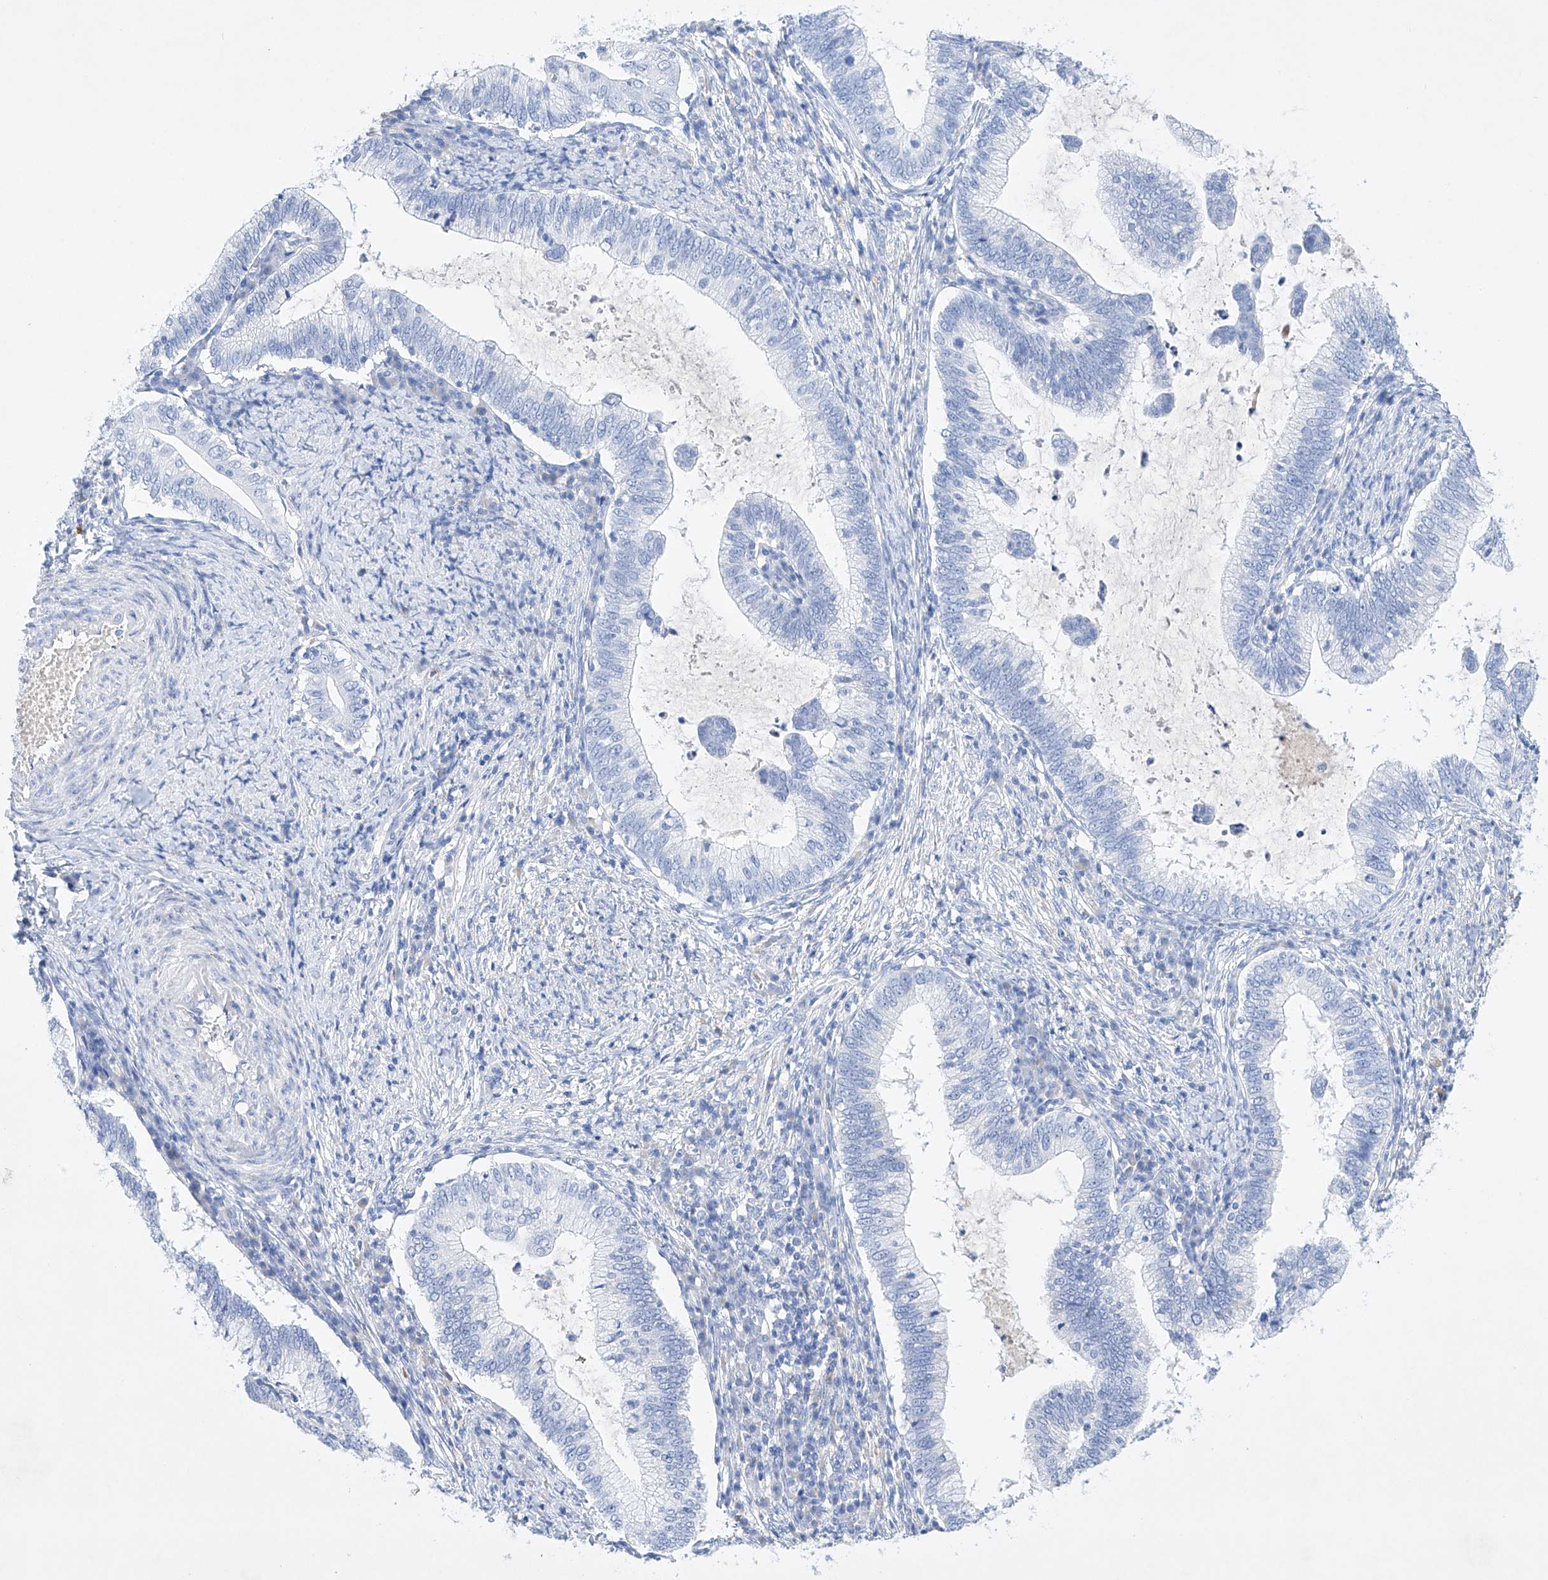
{"staining": {"intensity": "negative", "quantity": "none", "location": "none"}, "tissue": "cervical cancer", "cell_type": "Tumor cells", "image_type": "cancer", "snomed": [{"axis": "morphology", "description": "Adenocarcinoma, NOS"}, {"axis": "topography", "description": "Cervix"}], "caption": "IHC of cervical cancer (adenocarcinoma) displays no staining in tumor cells.", "gene": "LURAP1", "patient": {"sex": "female", "age": 36}}